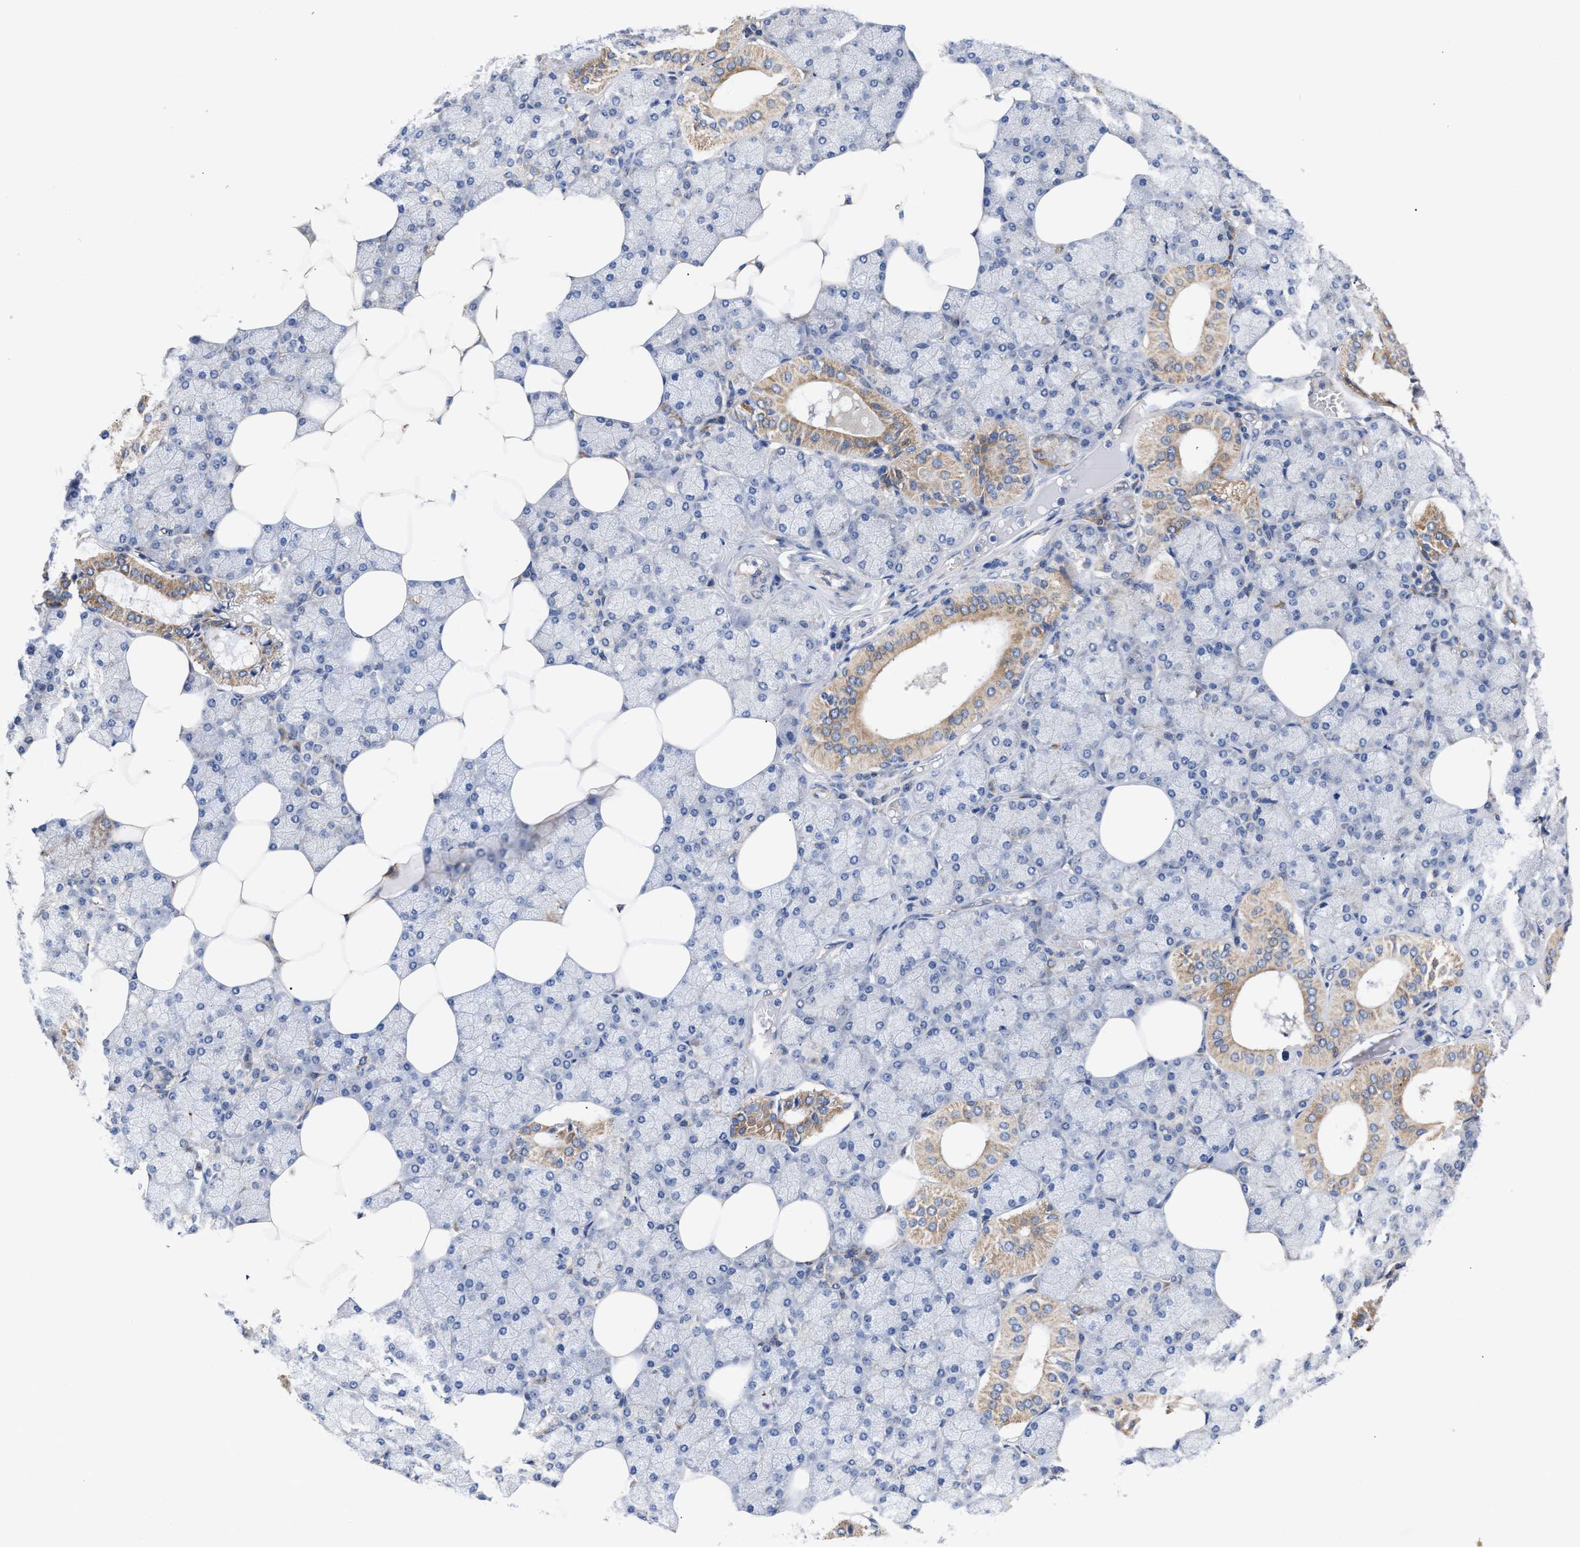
{"staining": {"intensity": "strong", "quantity": "<25%", "location": "cytoplasmic/membranous"}, "tissue": "salivary gland", "cell_type": "Glandular cells", "image_type": "normal", "snomed": [{"axis": "morphology", "description": "Normal tissue, NOS"}, {"axis": "topography", "description": "Salivary gland"}], "caption": "Protein expression analysis of normal human salivary gland reveals strong cytoplasmic/membranous staining in approximately <25% of glandular cells.", "gene": "MALSU1", "patient": {"sex": "male", "age": 62}}